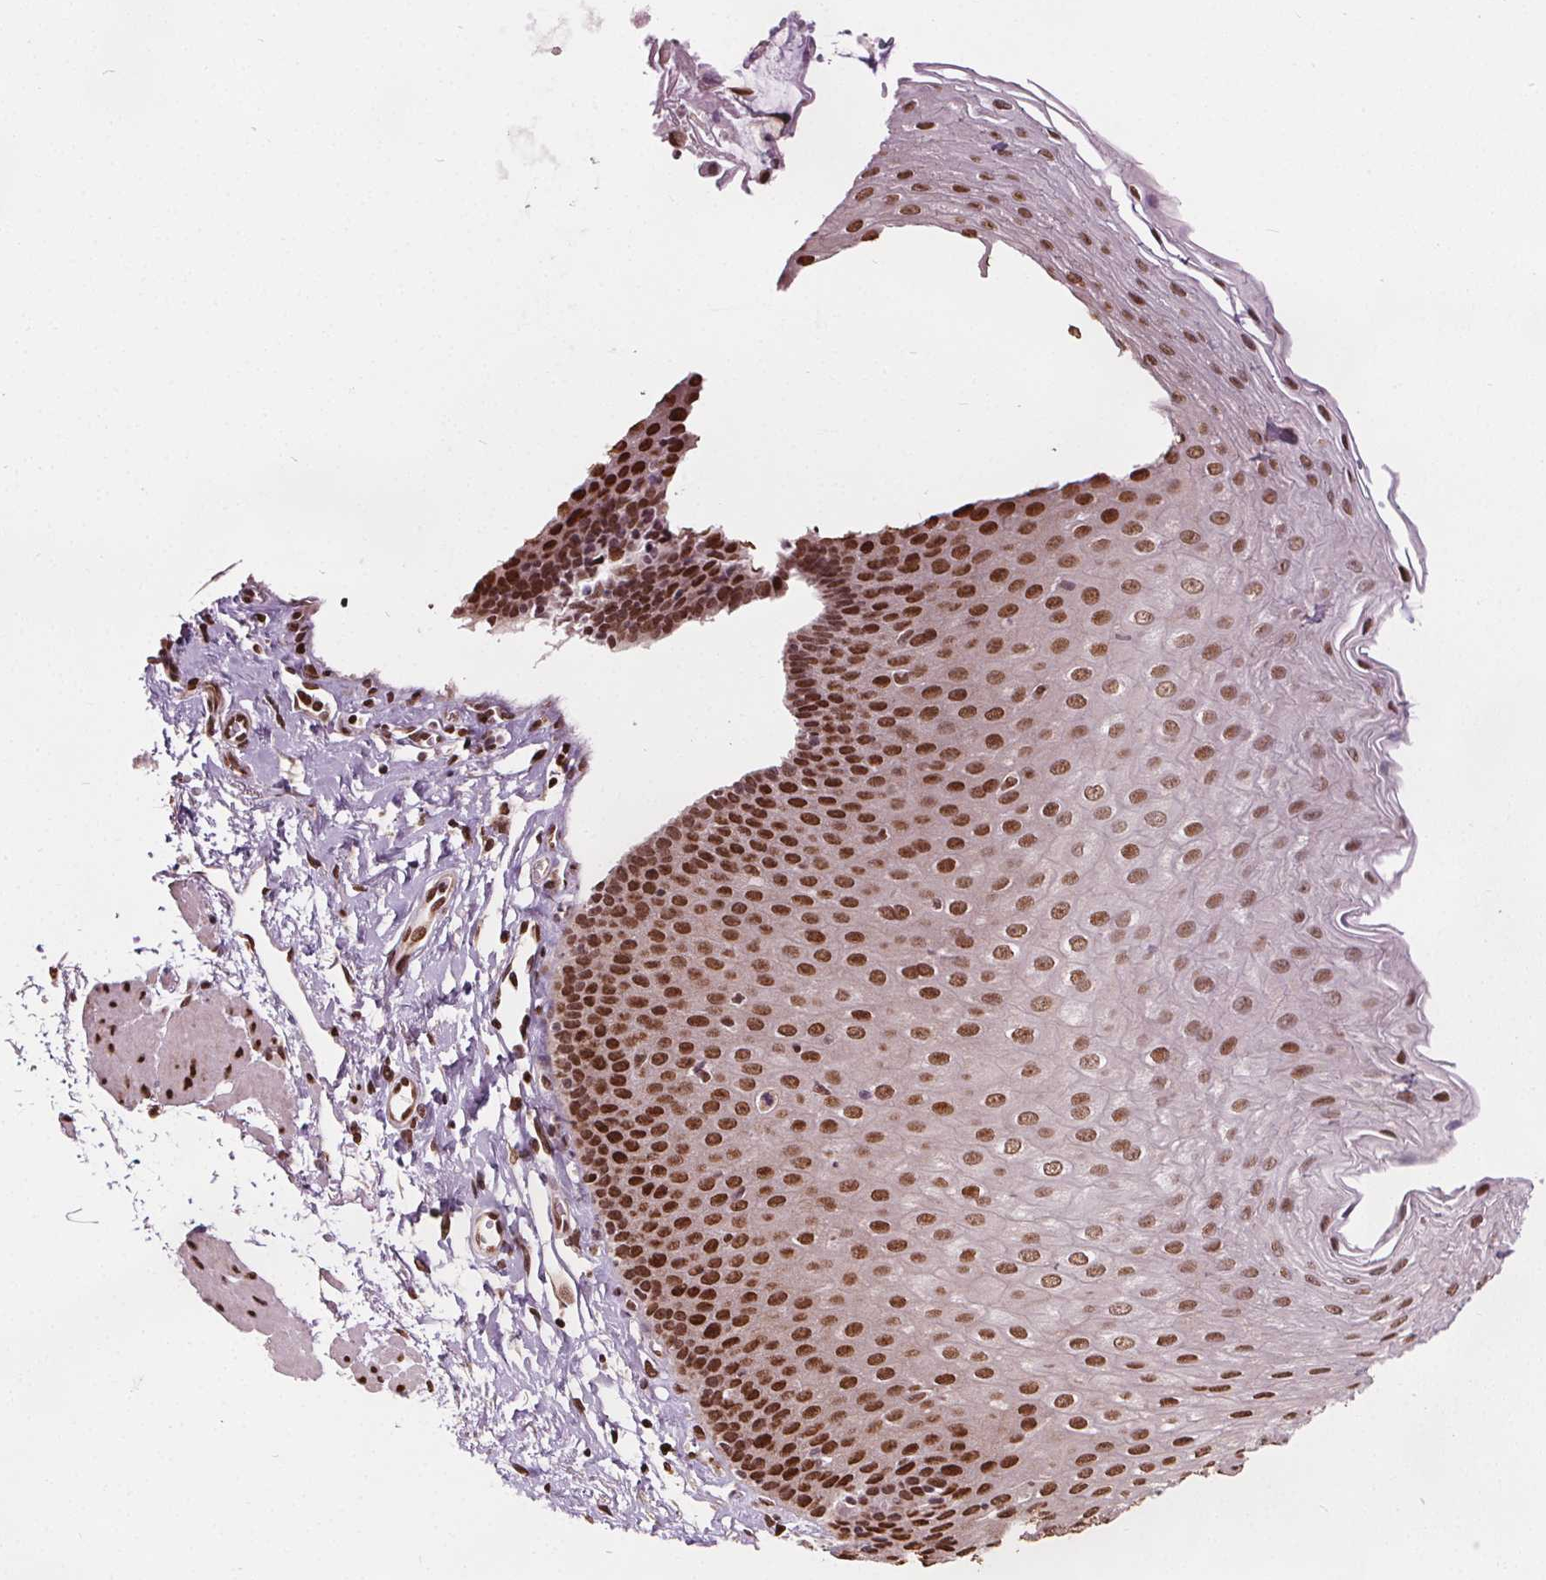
{"staining": {"intensity": "strong", "quantity": ">75%", "location": "nuclear"}, "tissue": "esophagus", "cell_type": "Squamous epithelial cells", "image_type": "normal", "snomed": [{"axis": "morphology", "description": "Normal tissue, NOS"}, {"axis": "topography", "description": "Esophagus"}], "caption": "High-magnification brightfield microscopy of benign esophagus stained with DAB (3,3'-diaminobenzidine) (brown) and counterstained with hematoxylin (blue). squamous epithelial cells exhibit strong nuclear positivity is identified in about>75% of cells.", "gene": "ISLR2", "patient": {"sex": "female", "age": 81}}